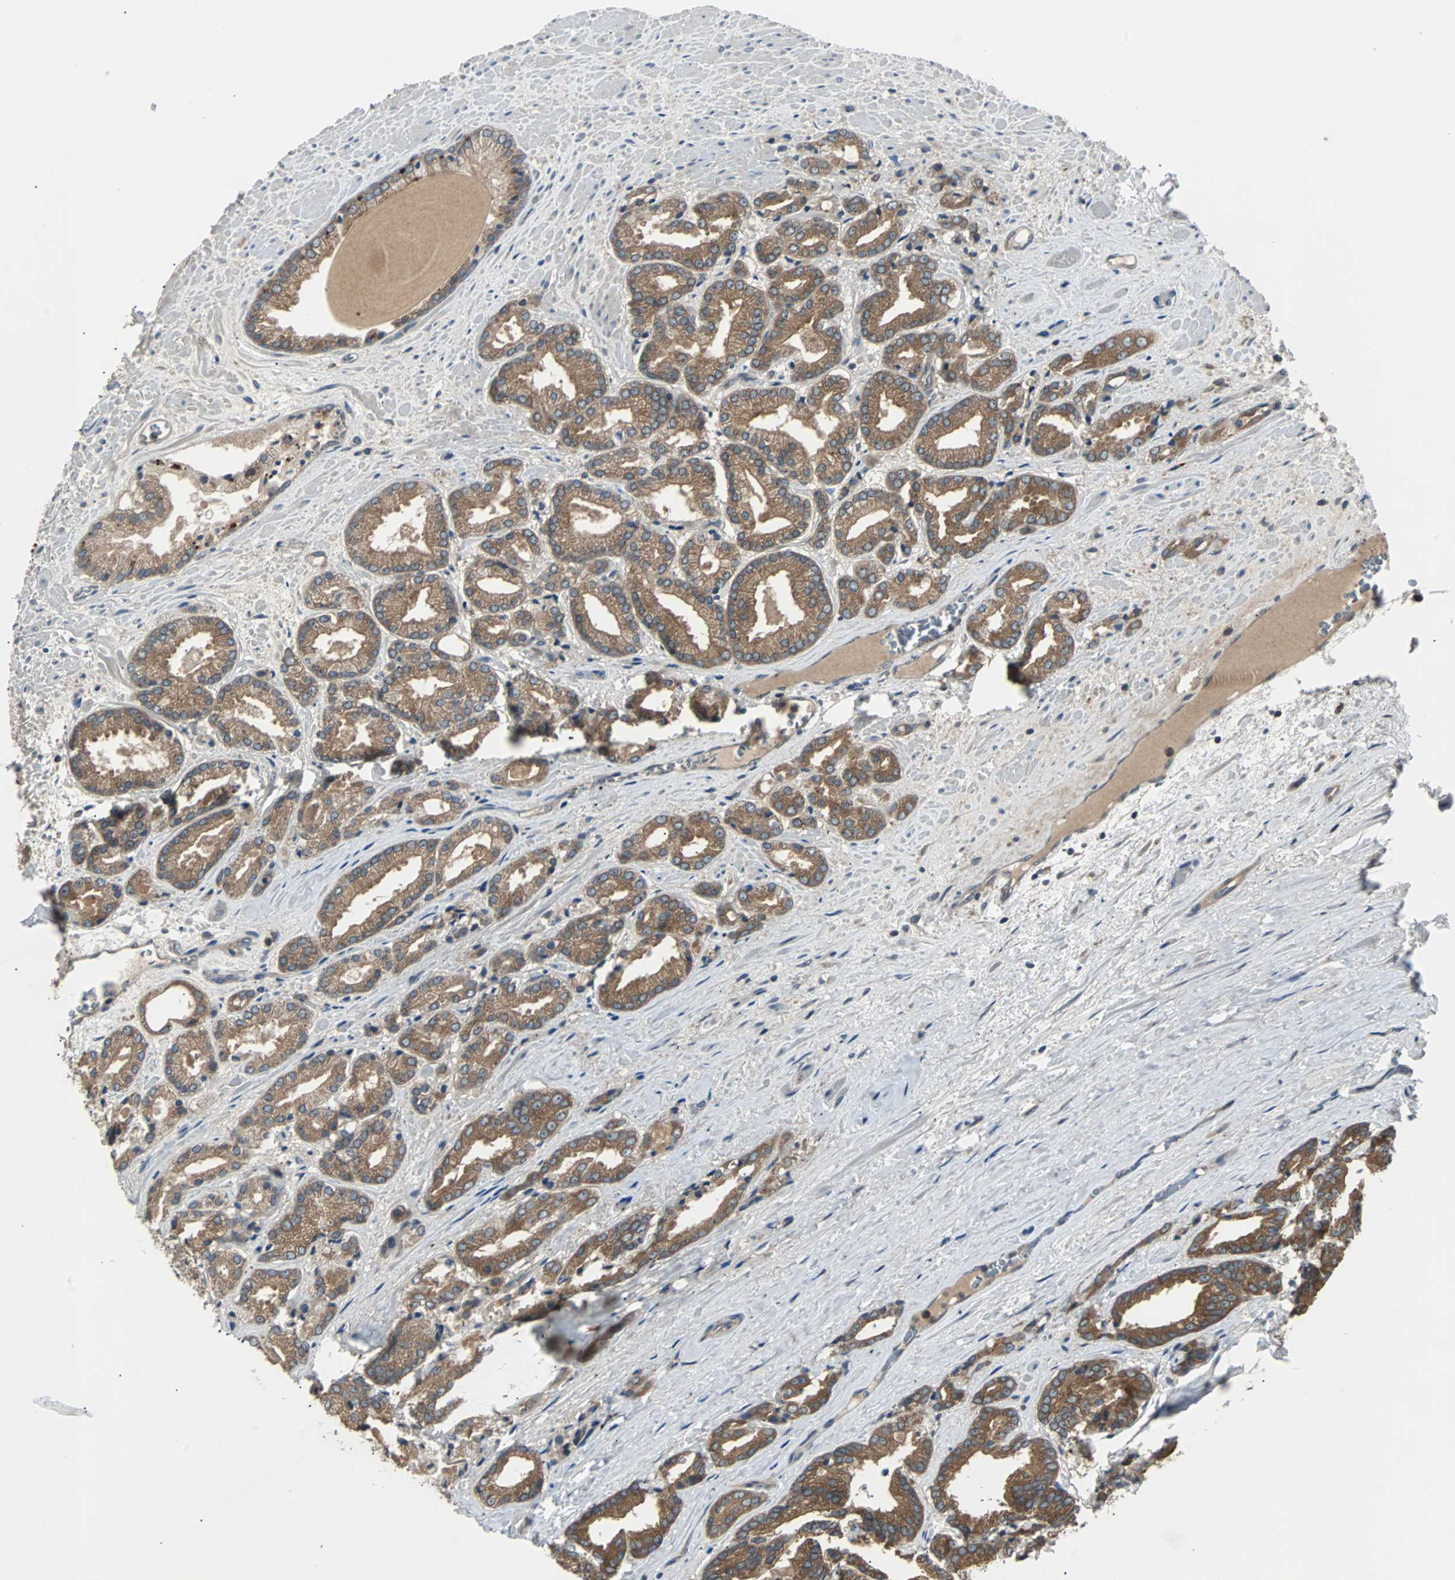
{"staining": {"intensity": "moderate", "quantity": ">75%", "location": "cytoplasmic/membranous"}, "tissue": "prostate cancer", "cell_type": "Tumor cells", "image_type": "cancer", "snomed": [{"axis": "morphology", "description": "Adenocarcinoma, Low grade"}, {"axis": "topography", "description": "Prostate"}], "caption": "This micrograph exhibits prostate low-grade adenocarcinoma stained with IHC to label a protein in brown. The cytoplasmic/membranous of tumor cells show moderate positivity for the protein. Nuclei are counter-stained blue.", "gene": "ARF1", "patient": {"sex": "male", "age": 59}}